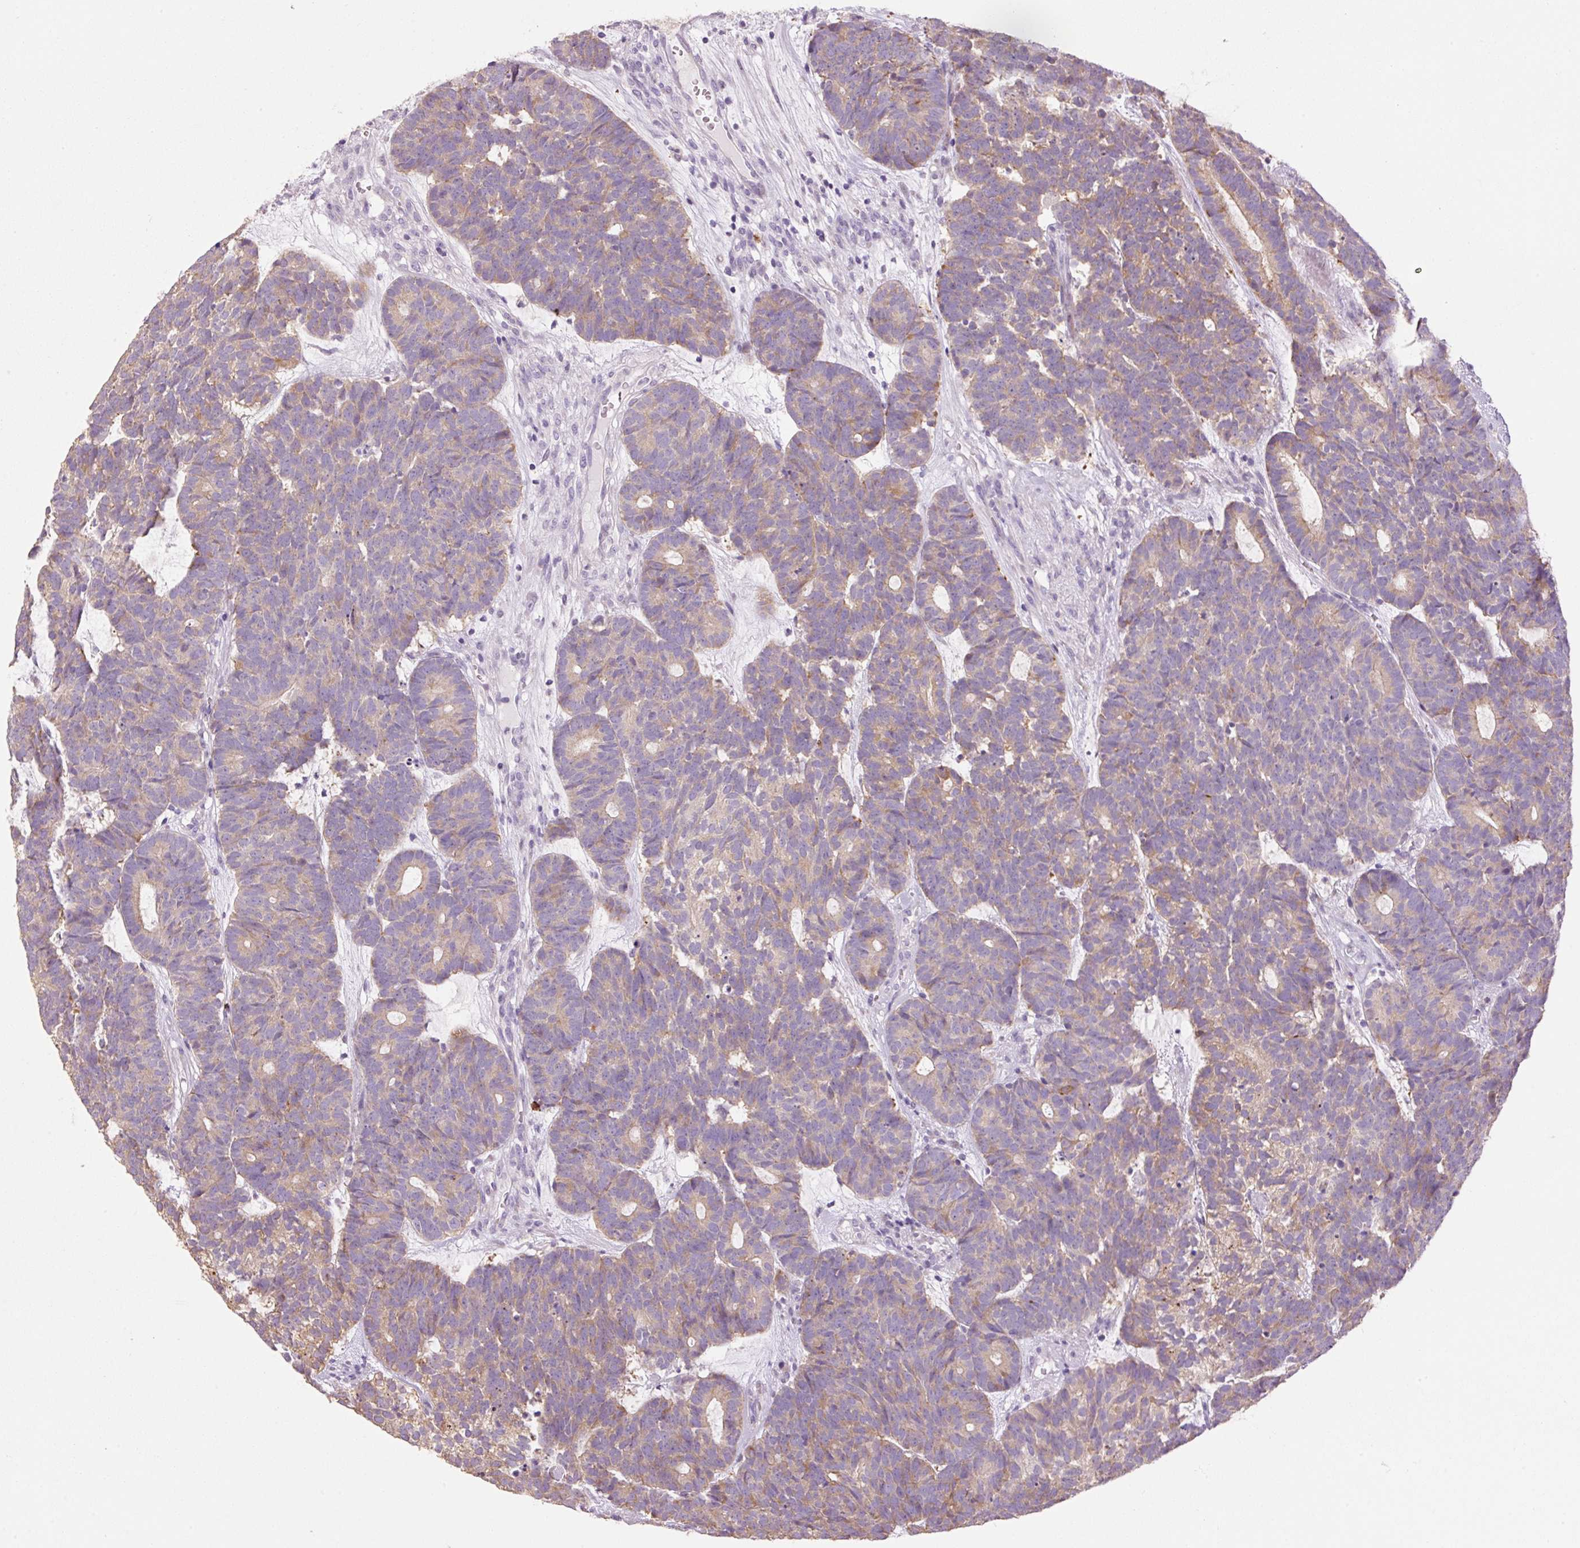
{"staining": {"intensity": "weak", "quantity": "25%-75%", "location": "cytoplasmic/membranous"}, "tissue": "head and neck cancer", "cell_type": "Tumor cells", "image_type": "cancer", "snomed": [{"axis": "morphology", "description": "Adenocarcinoma, NOS"}, {"axis": "topography", "description": "Head-Neck"}], "caption": "A micrograph of human head and neck adenocarcinoma stained for a protein reveals weak cytoplasmic/membranous brown staining in tumor cells.", "gene": "HAX1", "patient": {"sex": "female", "age": 81}}